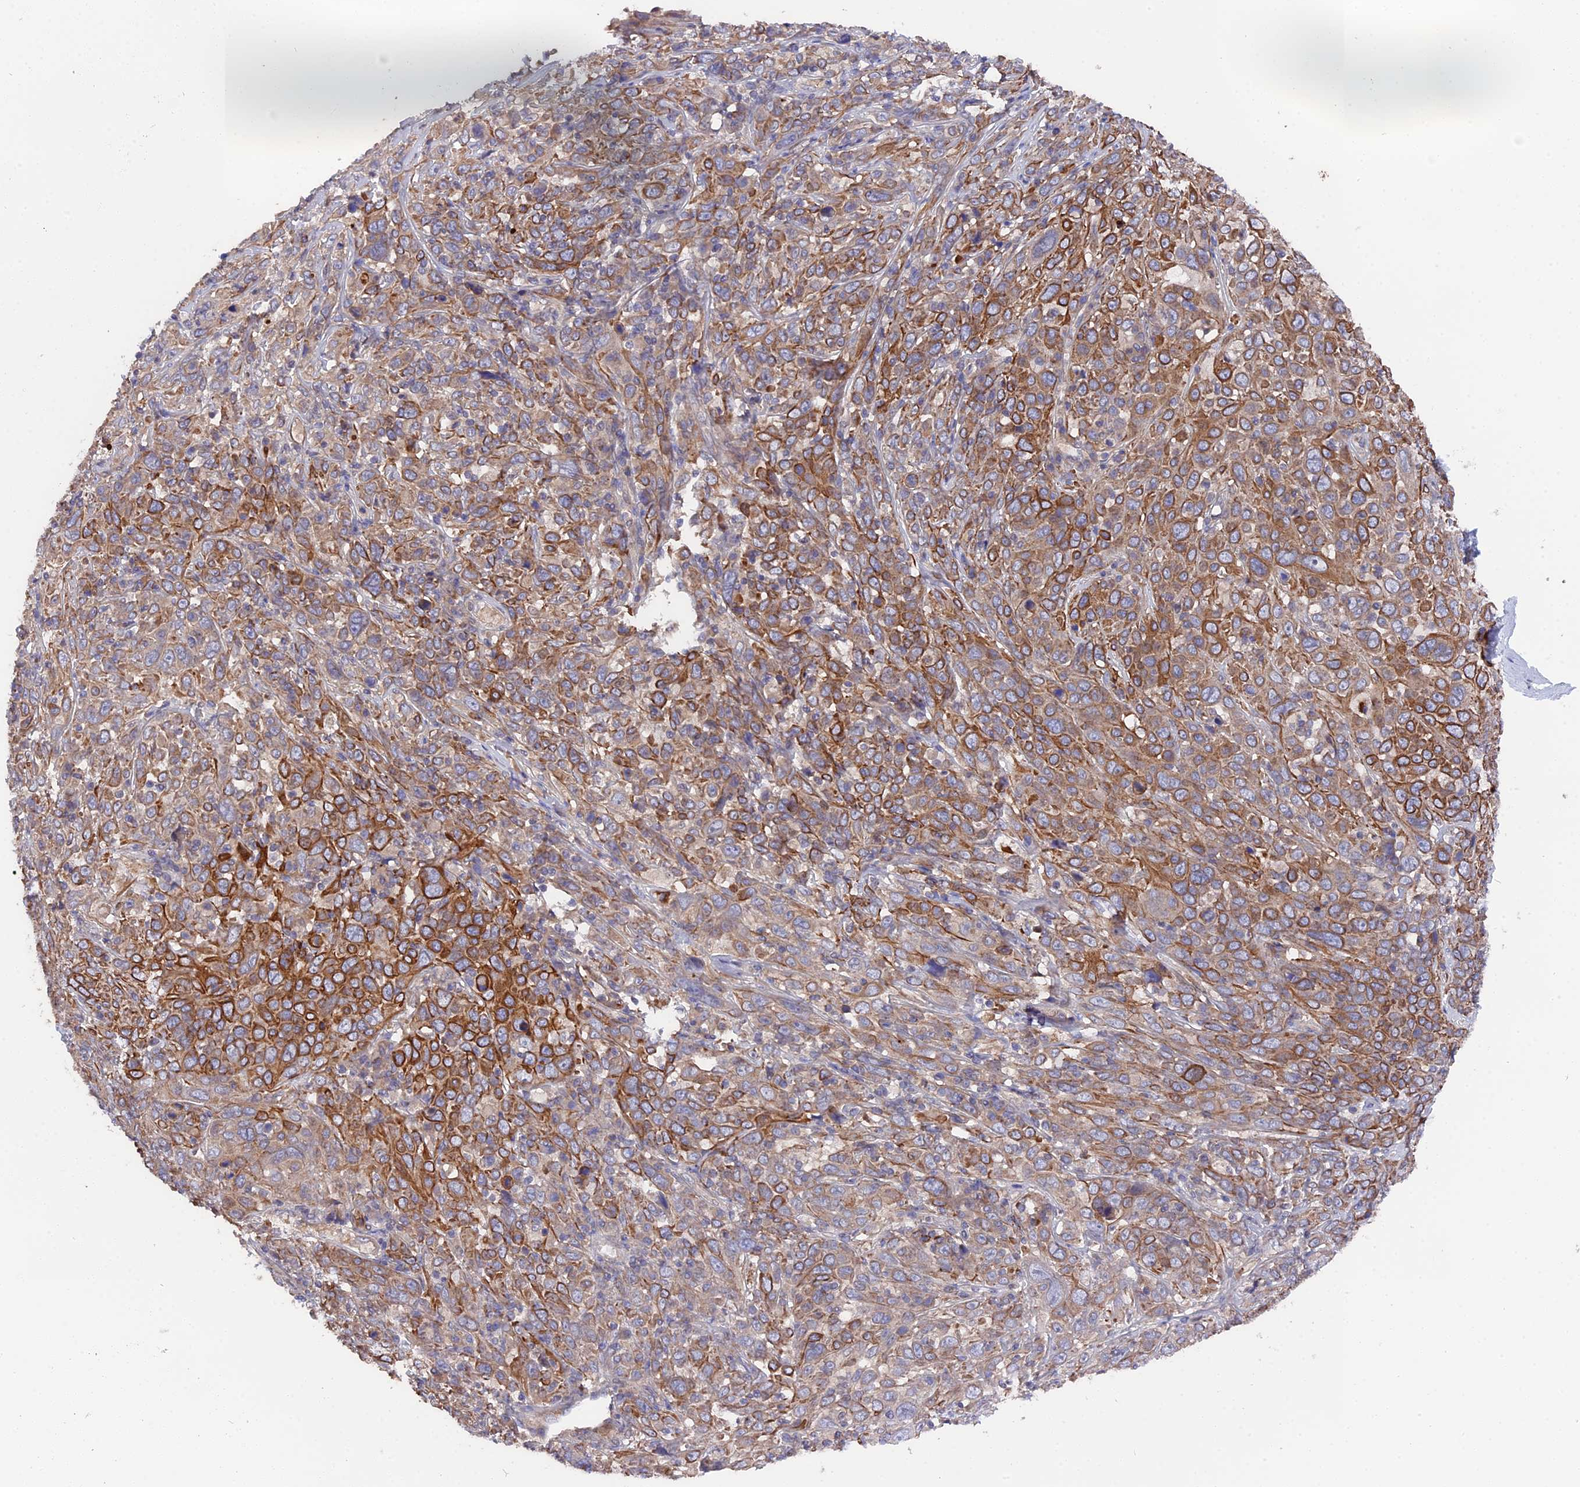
{"staining": {"intensity": "moderate", "quantity": ">75%", "location": "cytoplasmic/membranous"}, "tissue": "cervical cancer", "cell_type": "Tumor cells", "image_type": "cancer", "snomed": [{"axis": "morphology", "description": "Squamous cell carcinoma, NOS"}, {"axis": "topography", "description": "Cervix"}], "caption": "Human cervical squamous cell carcinoma stained with a brown dye reveals moderate cytoplasmic/membranous positive expression in about >75% of tumor cells.", "gene": "ZCCHC2", "patient": {"sex": "female", "age": 46}}